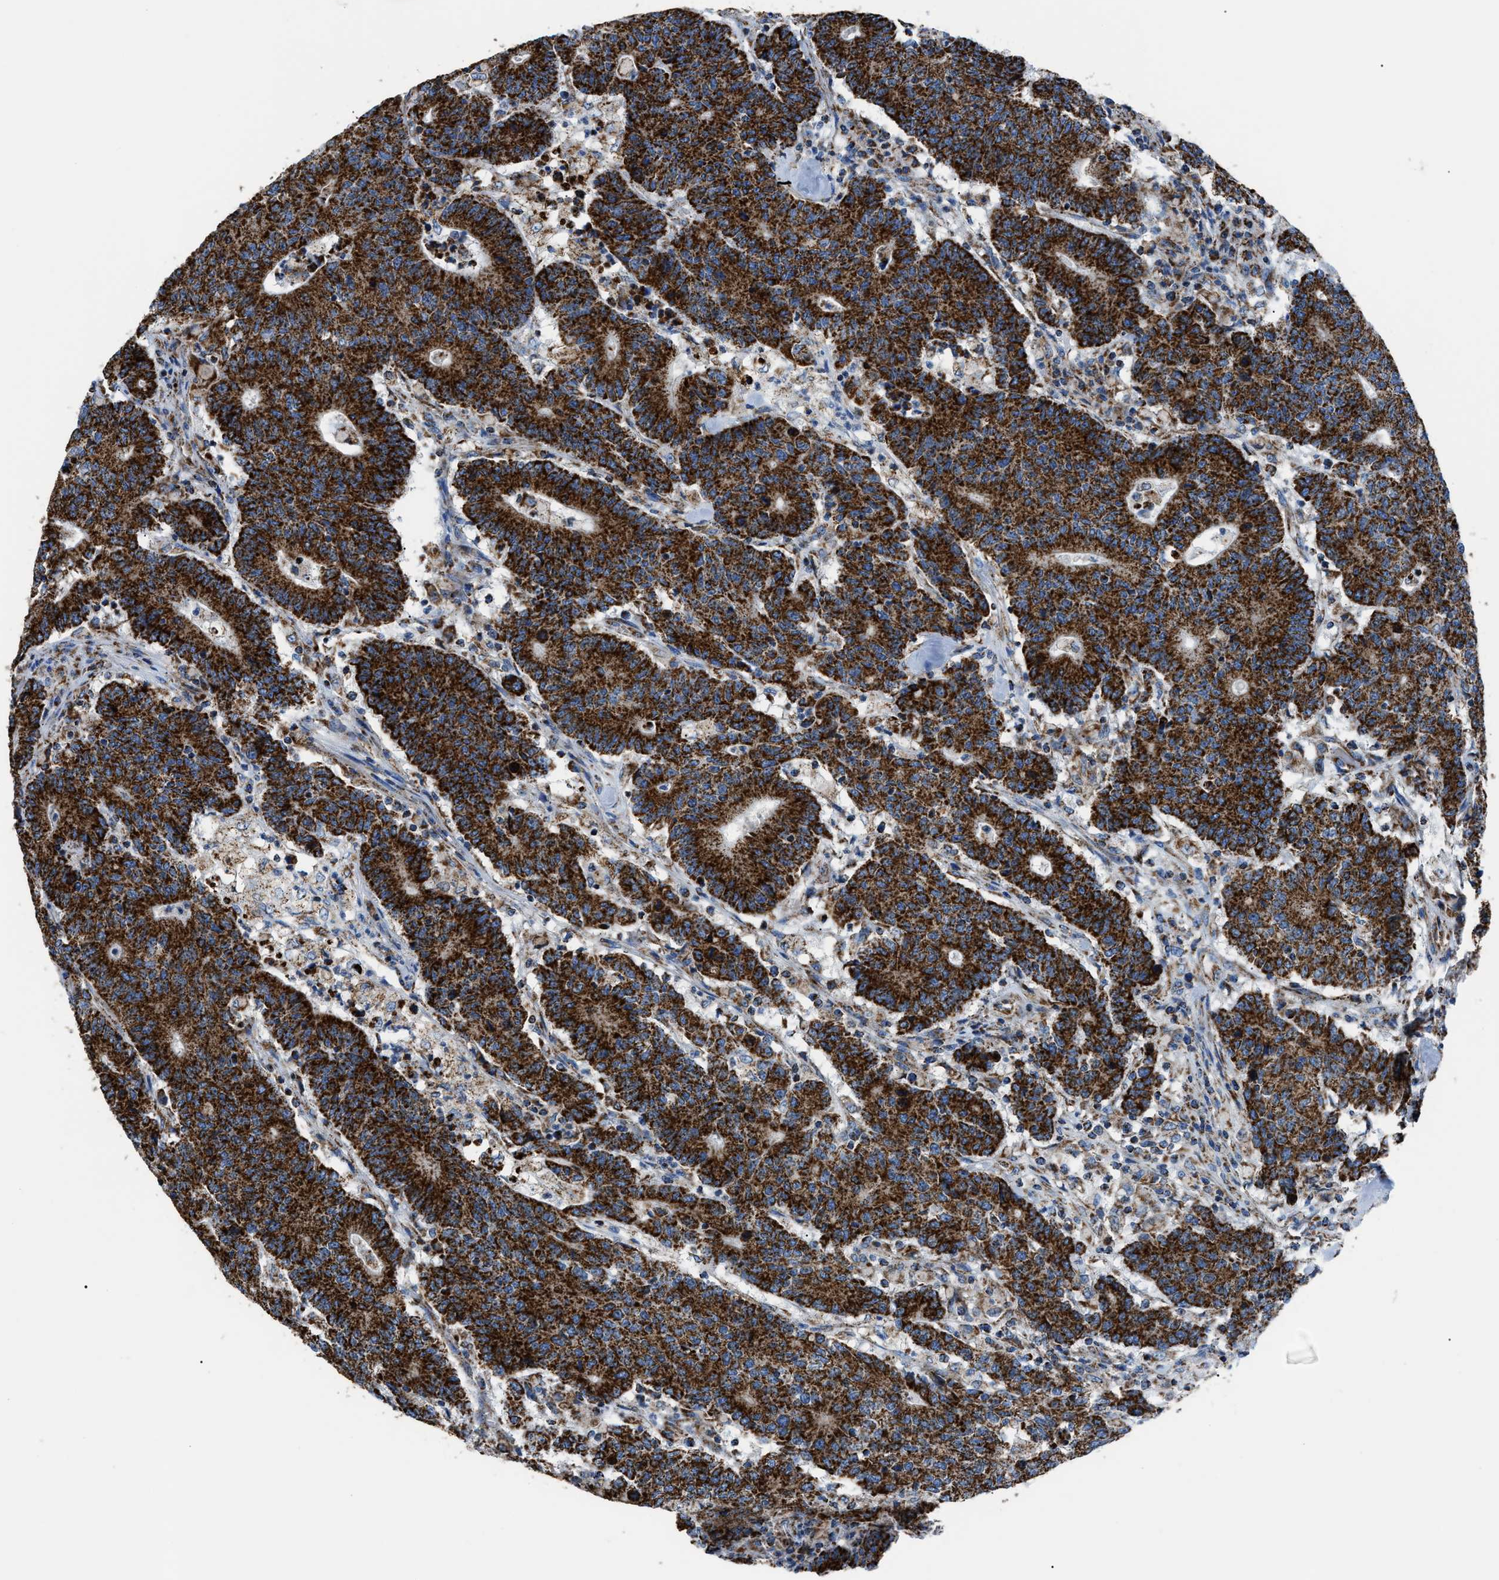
{"staining": {"intensity": "strong", "quantity": ">75%", "location": "cytoplasmic/membranous"}, "tissue": "colorectal cancer", "cell_type": "Tumor cells", "image_type": "cancer", "snomed": [{"axis": "morphology", "description": "Normal tissue, NOS"}, {"axis": "morphology", "description": "Adenocarcinoma, NOS"}, {"axis": "topography", "description": "Colon"}], "caption": "This photomicrograph exhibits immunohistochemistry staining of human colorectal adenocarcinoma, with high strong cytoplasmic/membranous expression in about >75% of tumor cells.", "gene": "PHB2", "patient": {"sex": "female", "age": 75}}